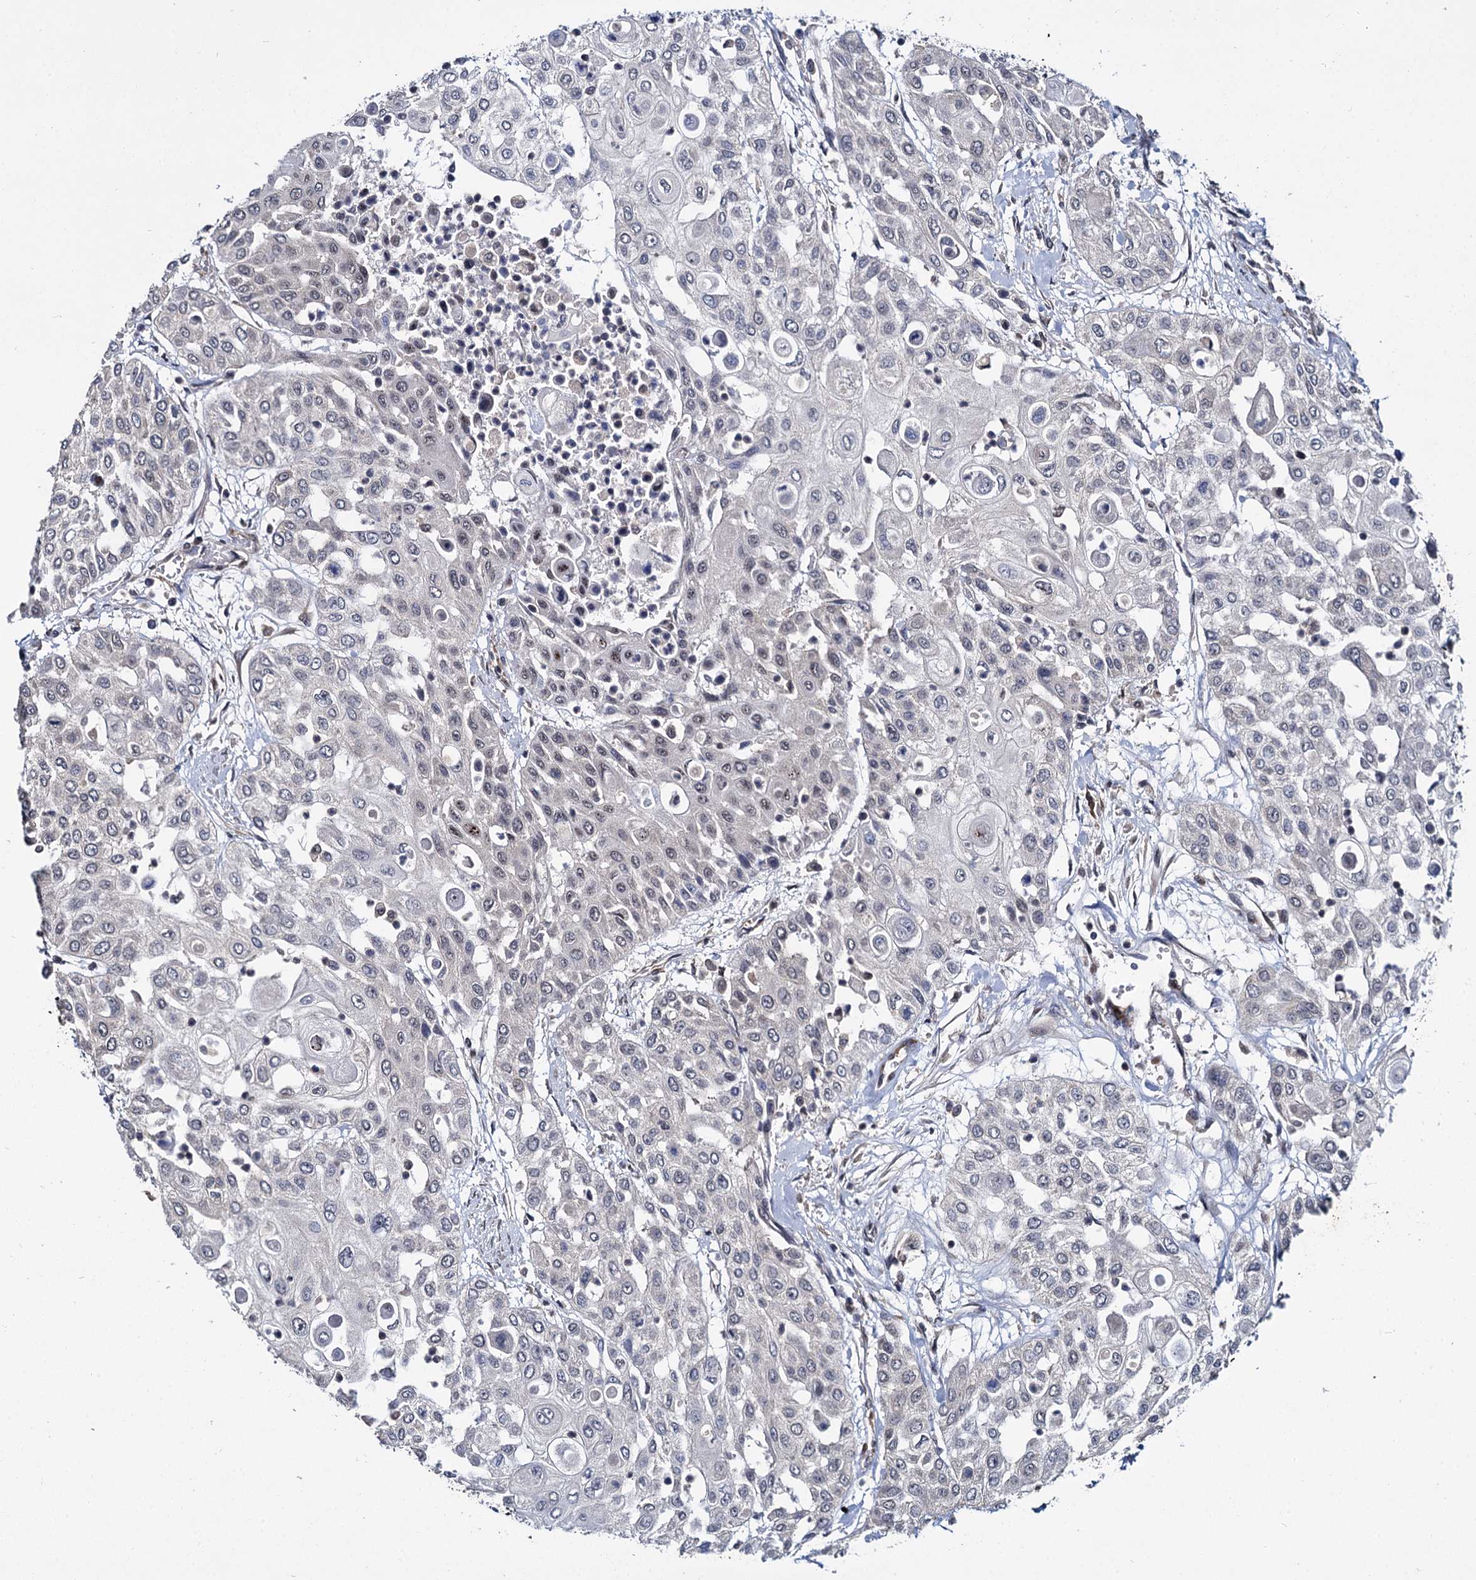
{"staining": {"intensity": "negative", "quantity": "none", "location": "none"}, "tissue": "urothelial cancer", "cell_type": "Tumor cells", "image_type": "cancer", "snomed": [{"axis": "morphology", "description": "Urothelial carcinoma, High grade"}, {"axis": "topography", "description": "Urinary bladder"}], "caption": "Urothelial cancer was stained to show a protein in brown. There is no significant staining in tumor cells.", "gene": "ARHGAP42", "patient": {"sex": "female", "age": 79}}